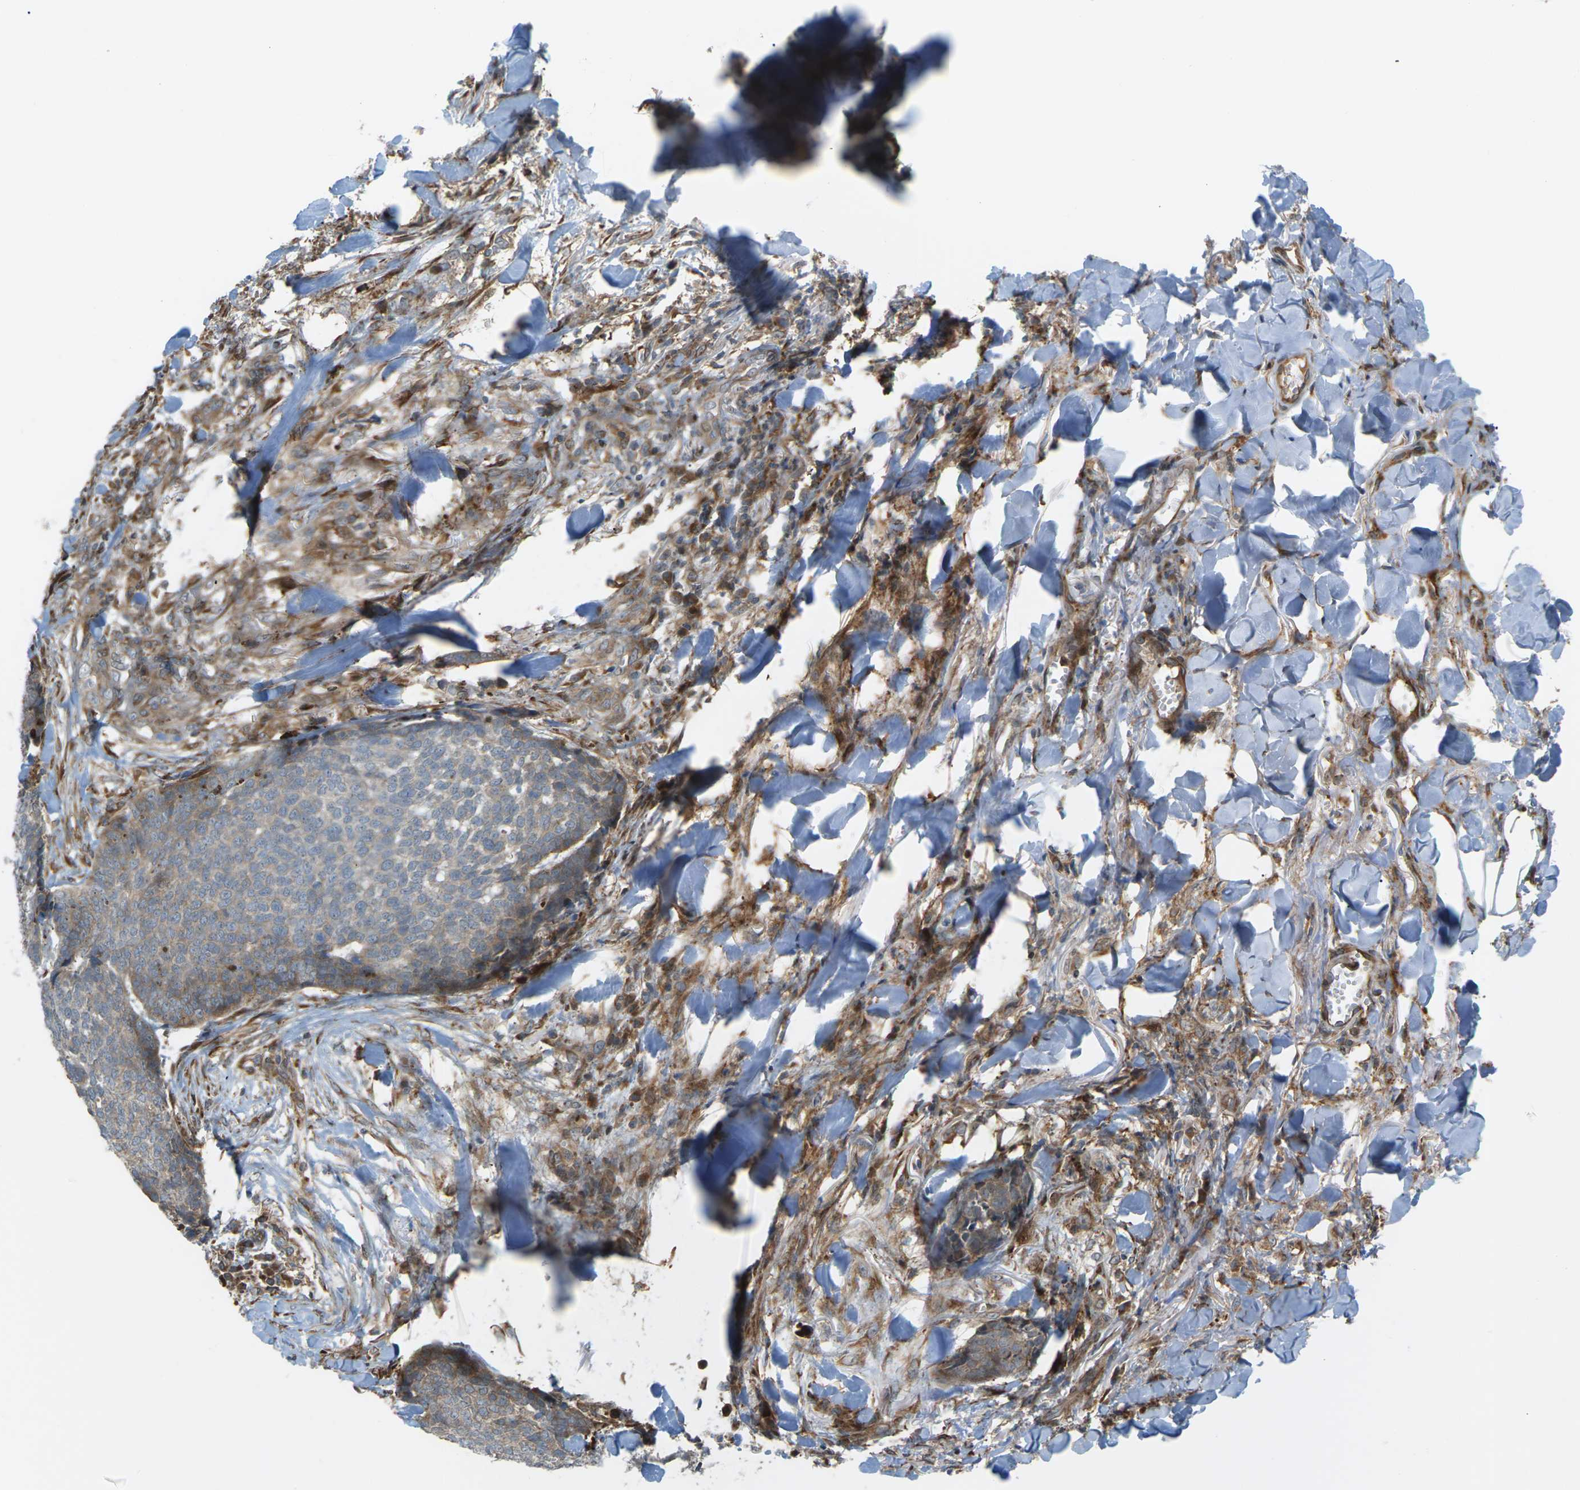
{"staining": {"intensity": "moderate", "quantity": "25%-75%", "location": "cytoplasmic/membranous"}, "tissue": "skin cancer", "cell_type": "Tumor cells", "image_type": "cancer", "snomed": [{"axis": "morphology", "description": "Basal cell carcinoma"}, {"axis": "topography", "description": "Skin"}], "caption": "Immunohistochemistry (DAB (3,3'-diaminobenzidine)) staining of basal cell carcinoma (skin) shows moderate cytoplasmic/membranous protein staining in approximately 25%-75% of tumor cells.", "gene": "ROBO1", "patient": {"sex": "male", "age": 84}}